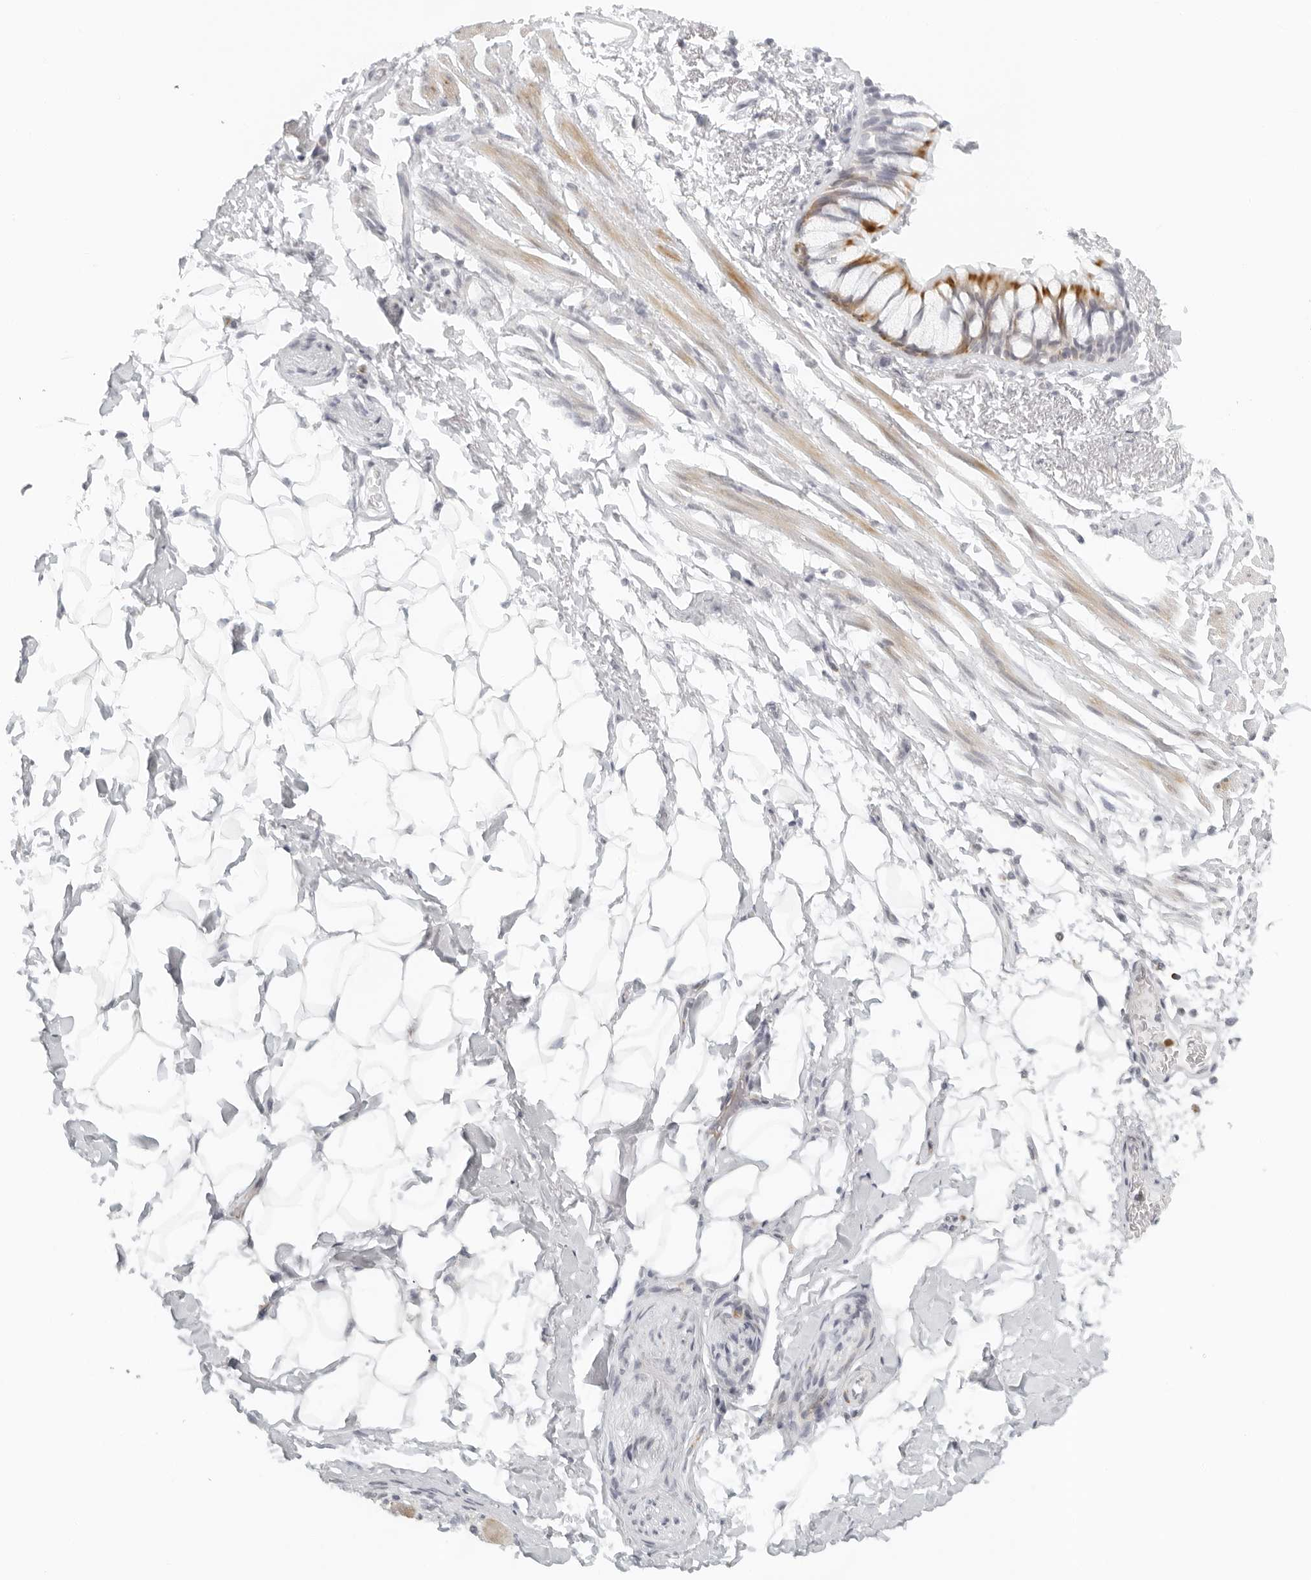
{"staining": {"intensity": "negative", "quantity": "none", "location": "none"}, "tissue": "adipose tissue", "cell_type": "Adipocytes", "image_type": "normal", "snomed": [{"axis": "morphology", "description": "Normal tissue, NOS"}, {"axis": "topography", "description": "Cartilage tissue"}, {"axis": "topography", "description": "Bronchus"}], "caption": "High magnification brightfield microscopy of normal adipose tissue stained with DAB (brown) and counterstained with hematoxylin (blue): adipocytes show no significant staining. Nuclei are stained in blue.", "gene": "RPS6KC1", "patient": {"sex": "female", "age": 73}}